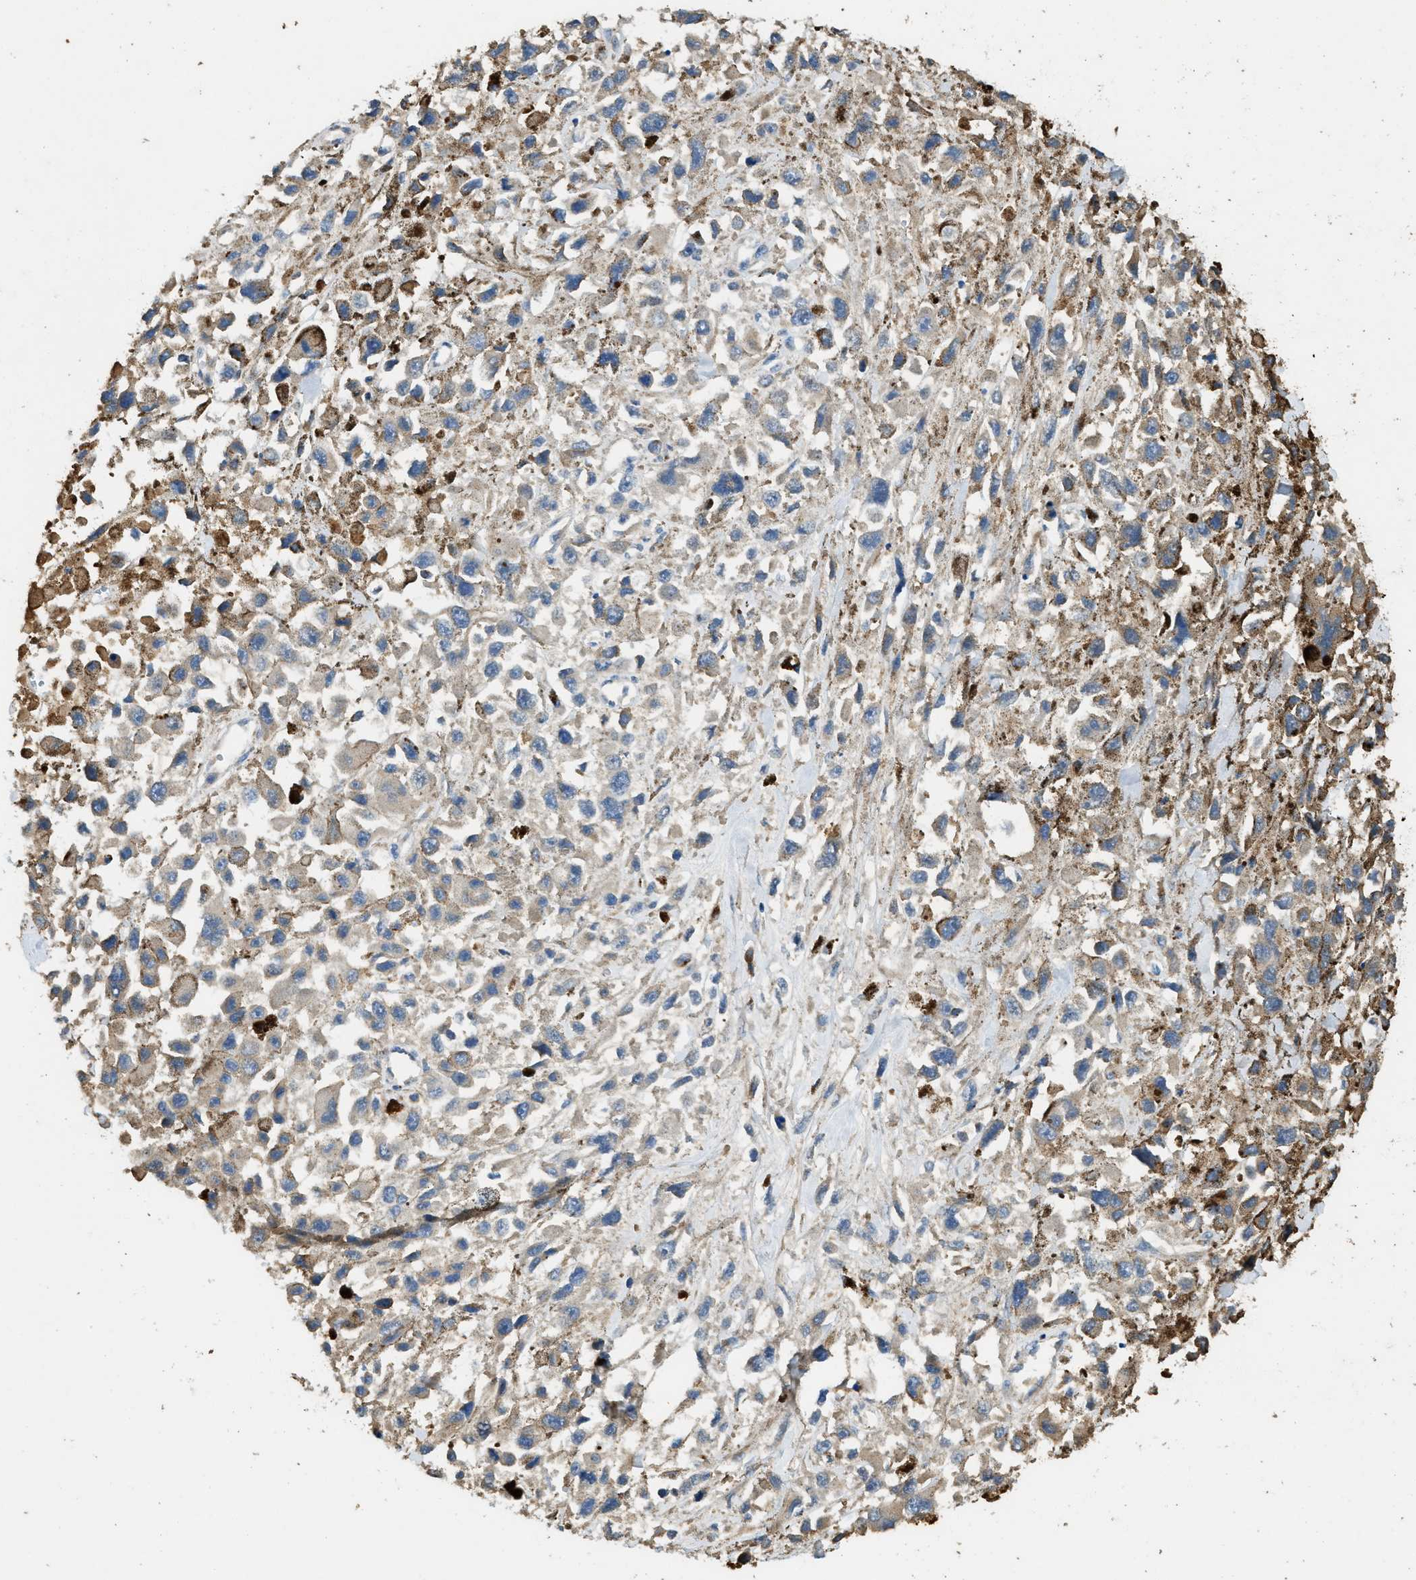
{"staining": {"intensity": "weak", "quantity": "<25%", "location": "cytoplasmic/membranous"}, "tissue": "melanoma", "cell_type": "Tumor cells", "image_type": "cancer", "snomed": [{"axis": "morphology", "description": "Malignant melanoma, Metastatic site"}, {"axis": "topography", "description": "Lymph node"}], "caption": "A high-resolution image shows IHC staining of melanoma, which exhibits no significant staining in tumor cells.", "gene": "RIPK2", "patient": {"sex": "male", "age": 59}}